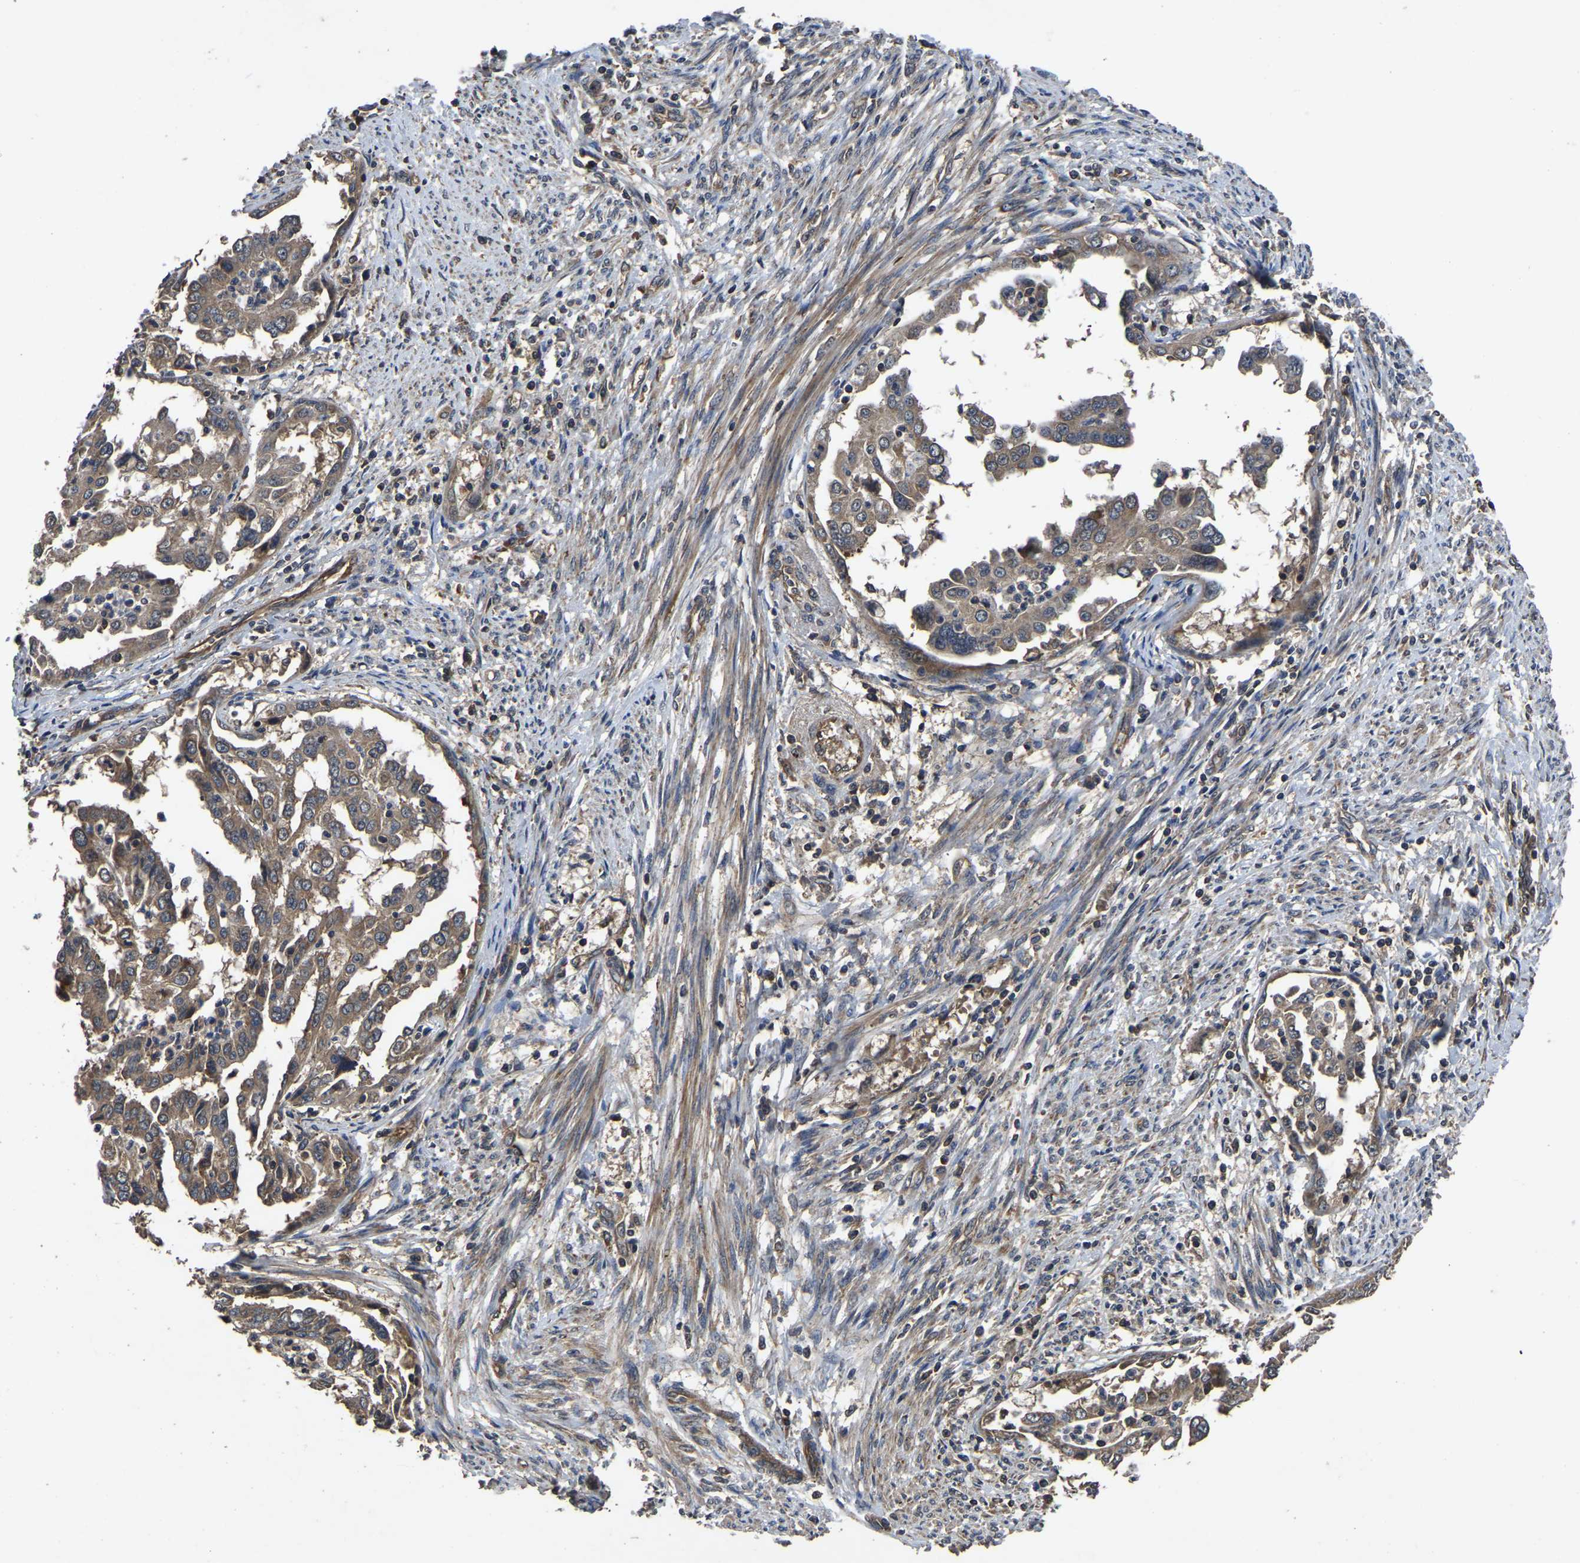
{"staining": {"intensity": "weak", "quantity": ">75%", "location": "cytoplasmic/membranous"}, "tissue": "endometrial cancer", "cell_type": "Tumor cells", "image_type": "cancer", "snomed": [{"axis": "morphology", "description": "Adenocarcinoma, NOS"}, {"axis": "topography", "description": "Endometrium"}], "caption": "Endometrial cancer (adenocarcinoma) stained for a protein demonstrates weak cytoplasmic/membranous positivity in tumor cells.", "gene": "CRYZL1", "patient": {"sex": "female", "age": 85}}